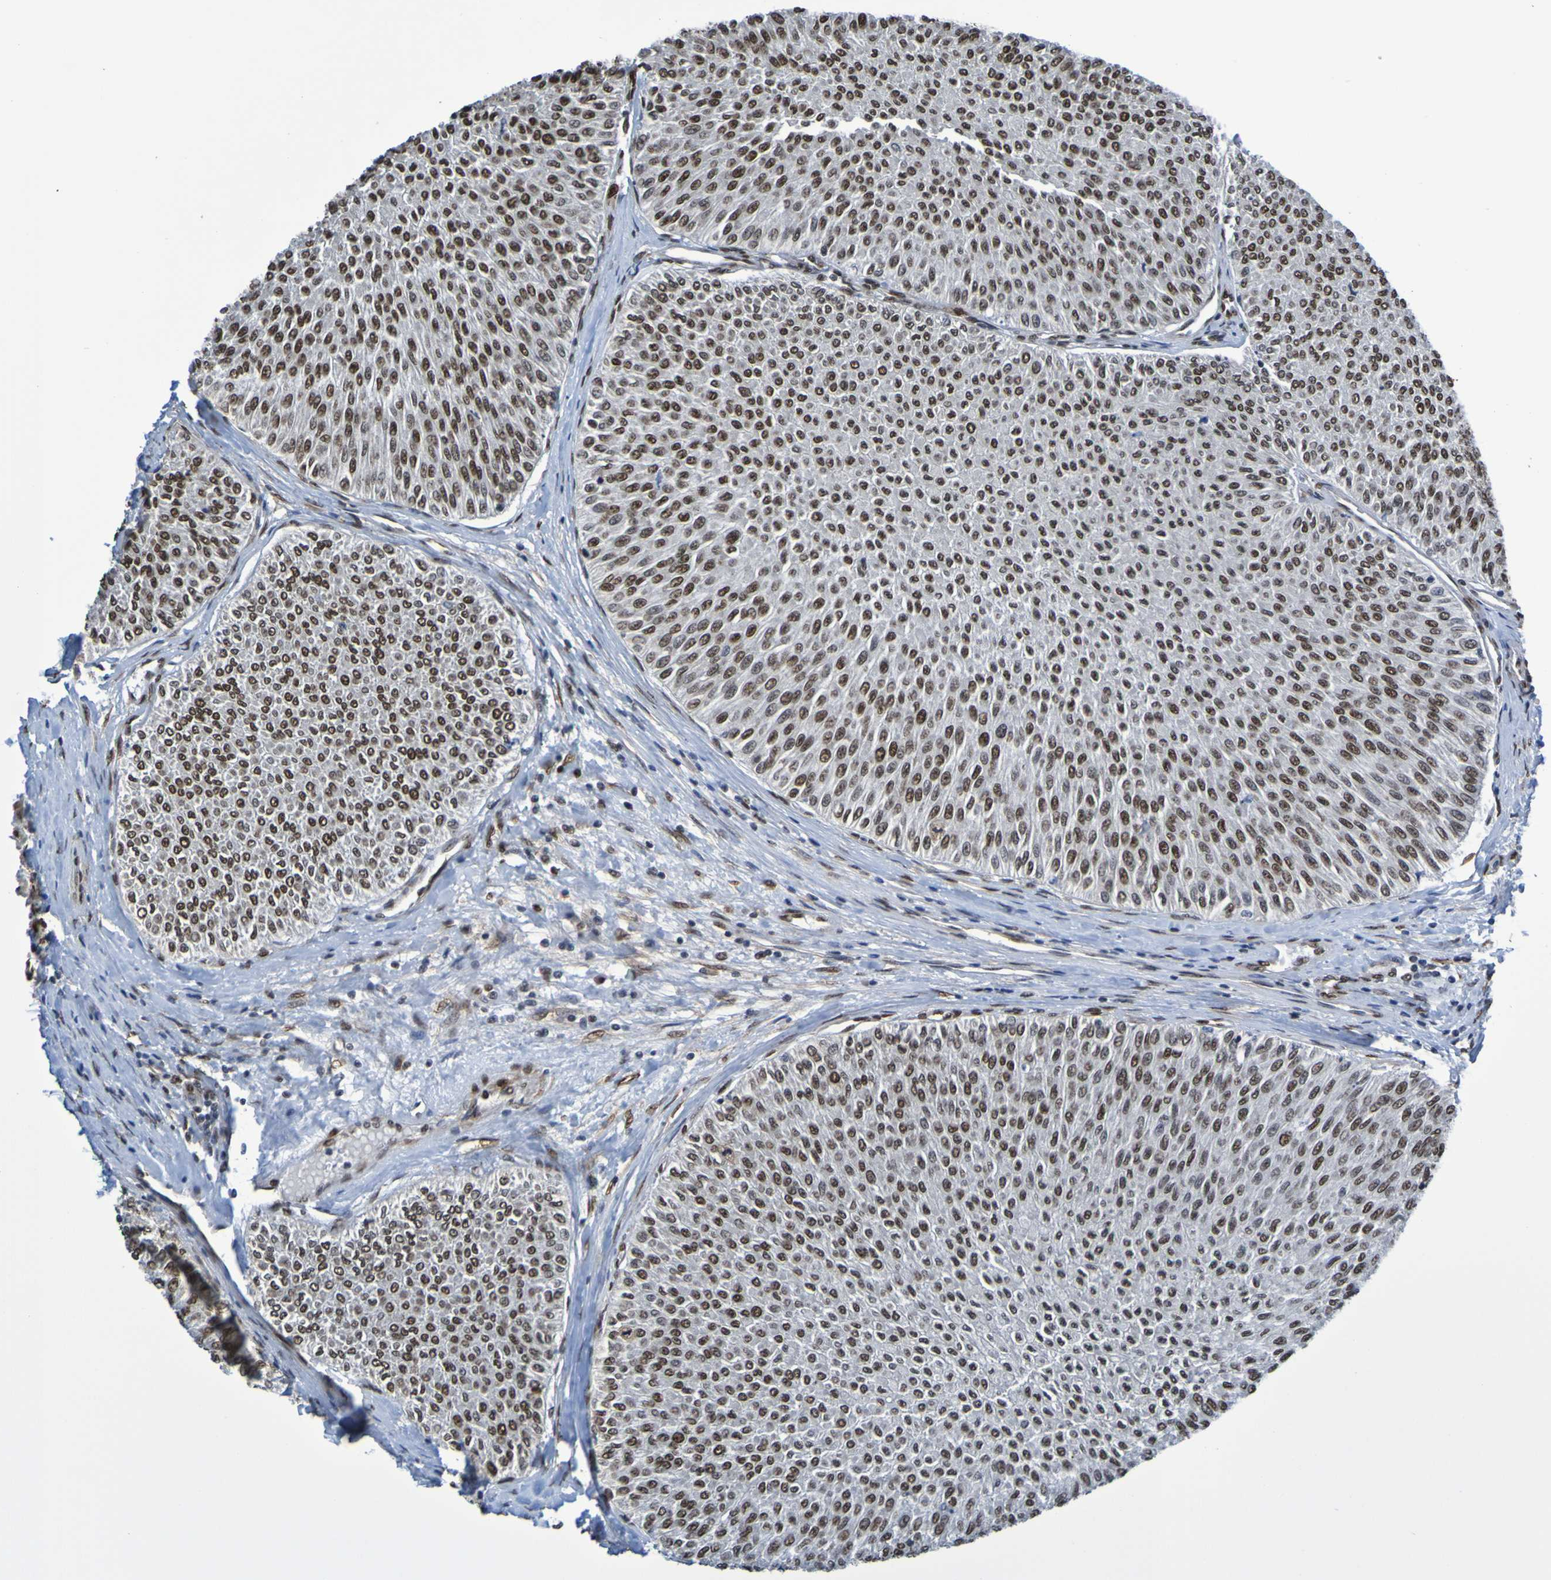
{"staining": {"intensity": "moderate", "quantity": ">75%", "location": "nuclear"}, "tissue": "urothelial cancer", "cell_type": "Tumor cells", "image_type": "cancer", "snomed": [{"axis": "morphology", "description": "Urothelial carcinoma, Low grade"}, {"axis": "topography", "description": "Urinary bladder"}], "caption": "Protein staining displays moderate nuclear positivity in about >75% of tumor cells in low-grade urothelial carcinoma.", "gene": "HDAC2", "patient": {"sex": "male", "age": 78}}